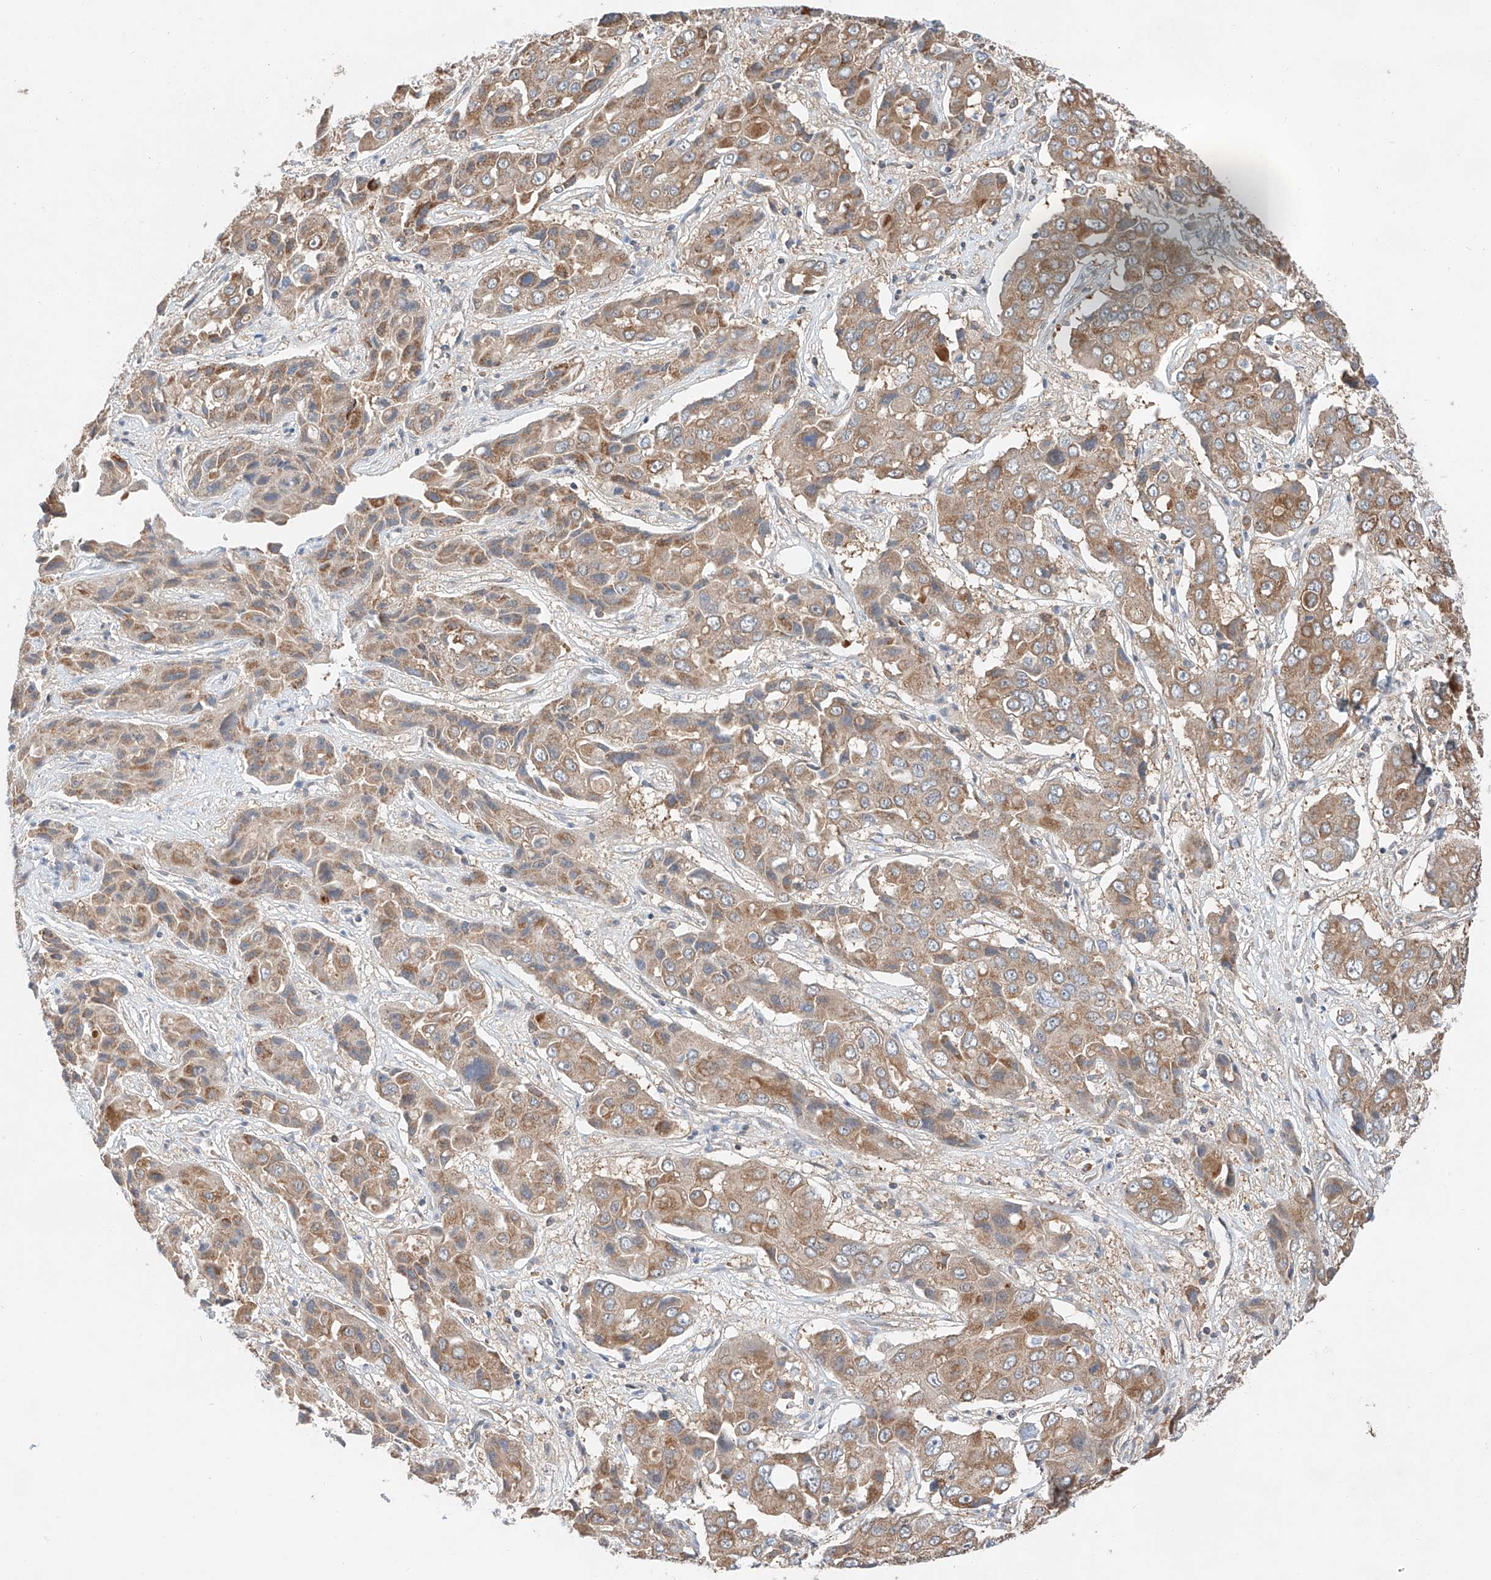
{"staining": {"intensity": "moderate", "quantity": ">75%", "location": "cytoplasmic/membranous"}, "tissue": "liver cancer", "cell_type": "Tumor cells", "image_type": "cancer", "snomed": [{"axis": "morphology", "description": "Cholangiocarcinoma"}, {"axis": "topography", "description": "Liver"}], "caption": "Moderate cytoplasmic/membranous protein staining is seen in about >75% of tumor cells in liver cancer (cholangiocarcinoma). Immunohistochemistry (ihc) stains the protein of interest in brown and the nuclei are stained blue.", "gene": "RUSC1", "patient": {"sex": "male", "age": 67}}